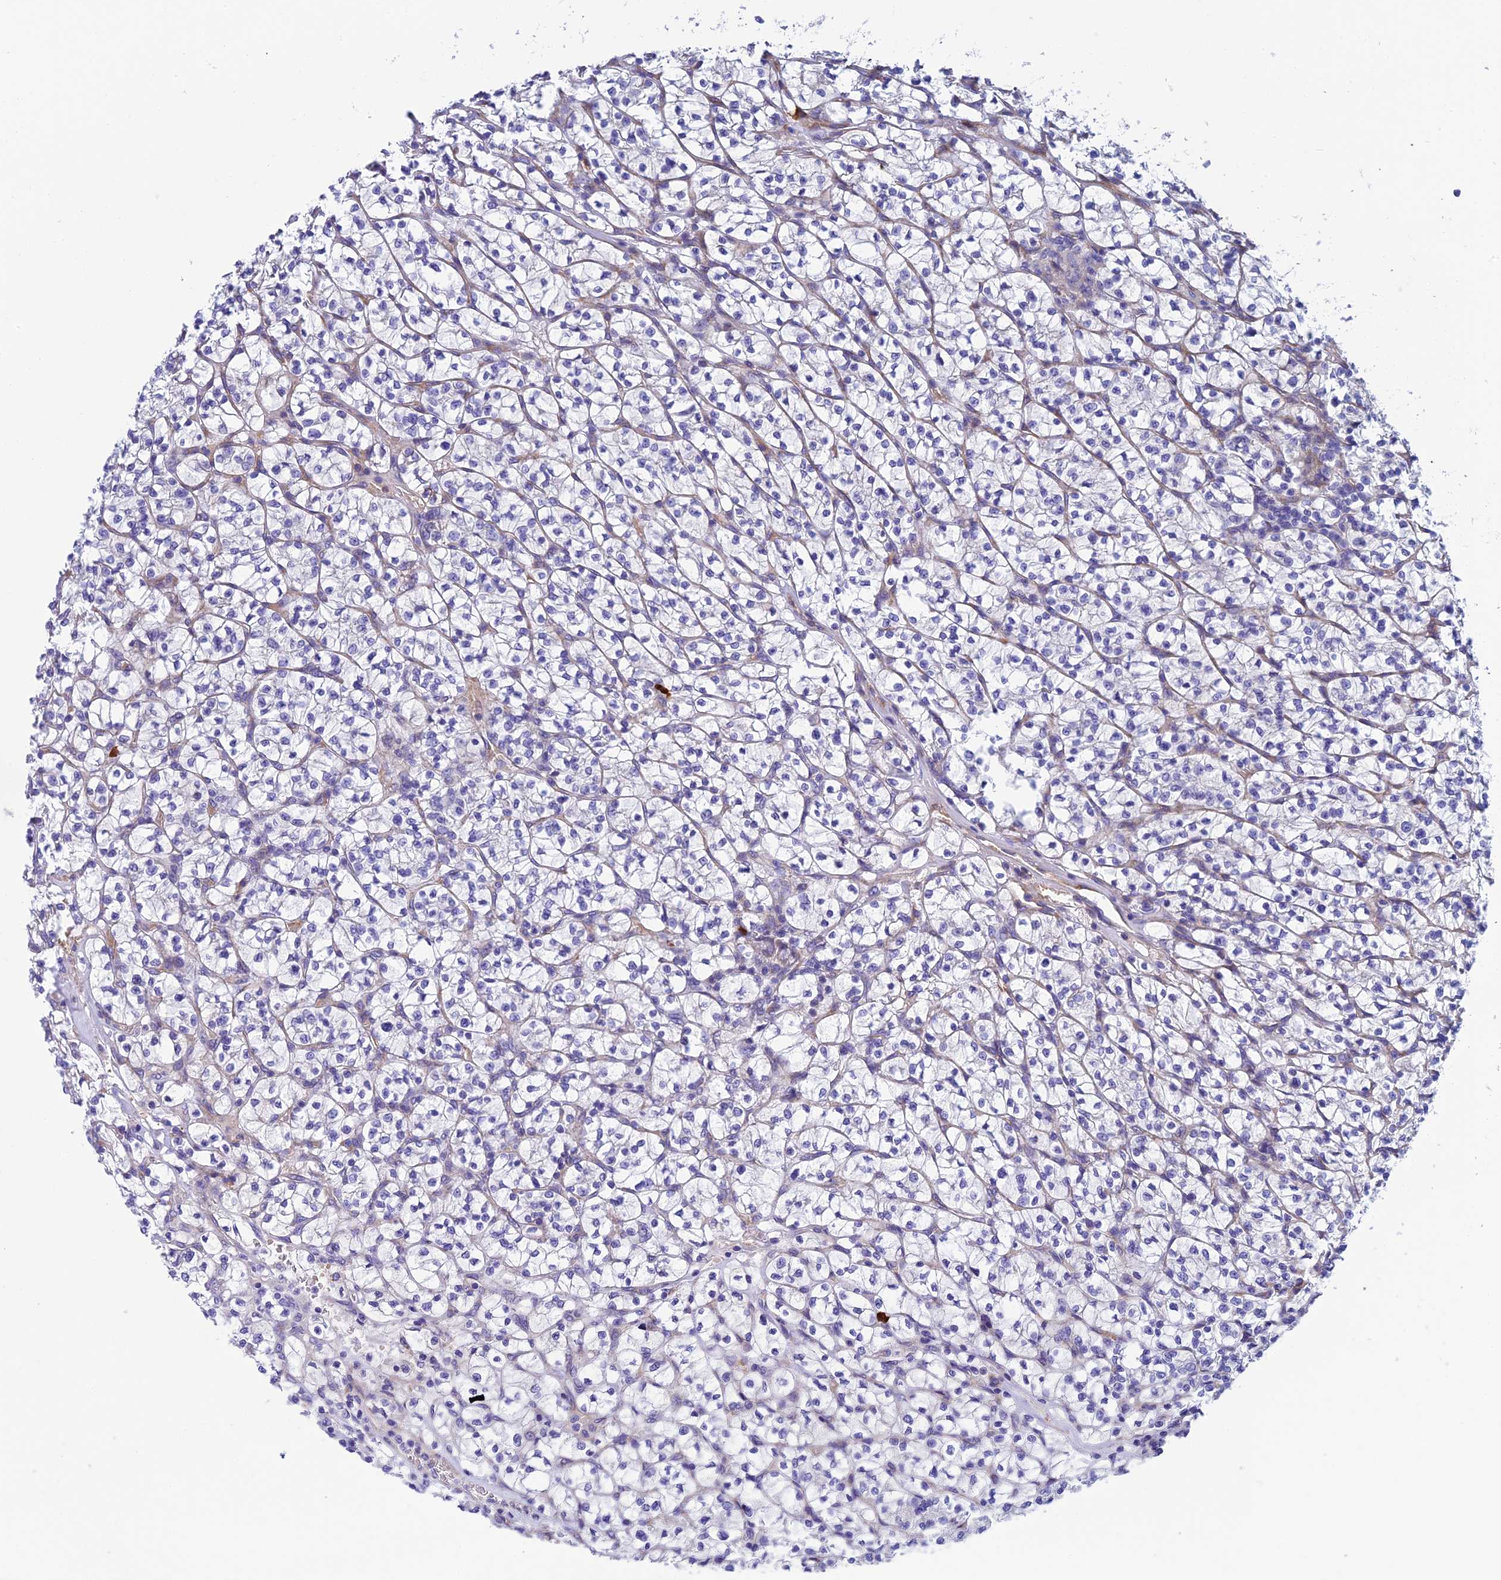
{"staining": {"intensity": "negative", "quantity": "none", "location": "none"}, "tissue": "renal cancer", "cell_type": "Tumor cells", "image_type": "cancer", "snomed": [{"axis": "morphology", "description": "Adenocarcinoma, NOS"}, {"axis": "topography", "description": "Kidney"}], "caption": "Immunohistochemical staining of human renal cancer (adenocarcinoma) demonstrates no significant positivity in tumor cells. The staining is performed using DAB (3,3'-diaminobenzidine) brown chromogen with nuclei counter-stained in using hematoxylin.", "gene": "MACIR", "patient": {"sex": "female", "age": 64}}